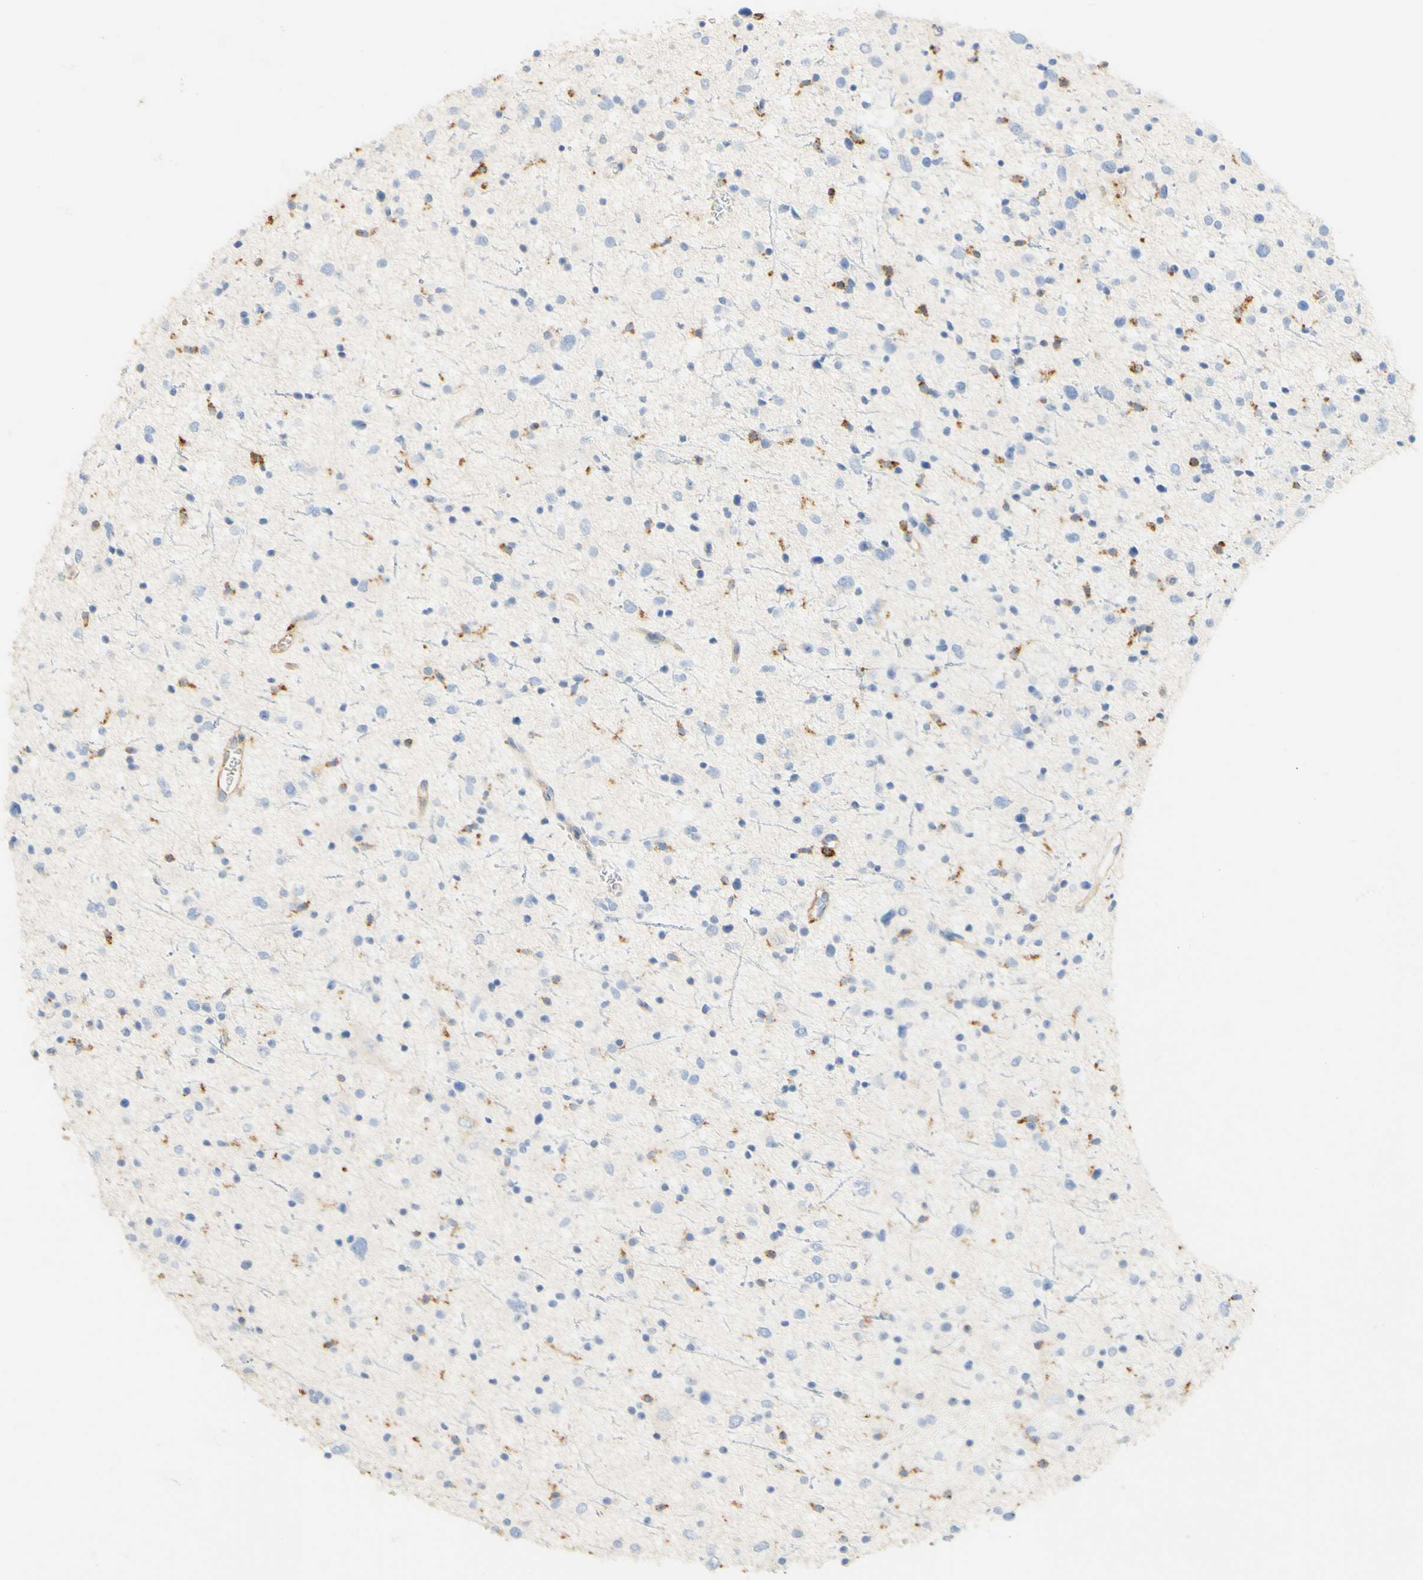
{"staining": {"intensity": "negative", "quantity": "none", "location": "none"}, "tissue": "glioma", "cell_type": "Tumor cells", "image_type": "cancer", "snomed": [{"axis": "morphology", "description": "Glioma, malignant, Low grade"}, {"axis": "topography", "description": "Brain"}], "caption": "Malignant glioma (low-grade) was stained to show a protein in brown. There is no significant staining in tumor cells.", "gene": "FCGRT", "patient": {"sex": "female", "age": 37}}